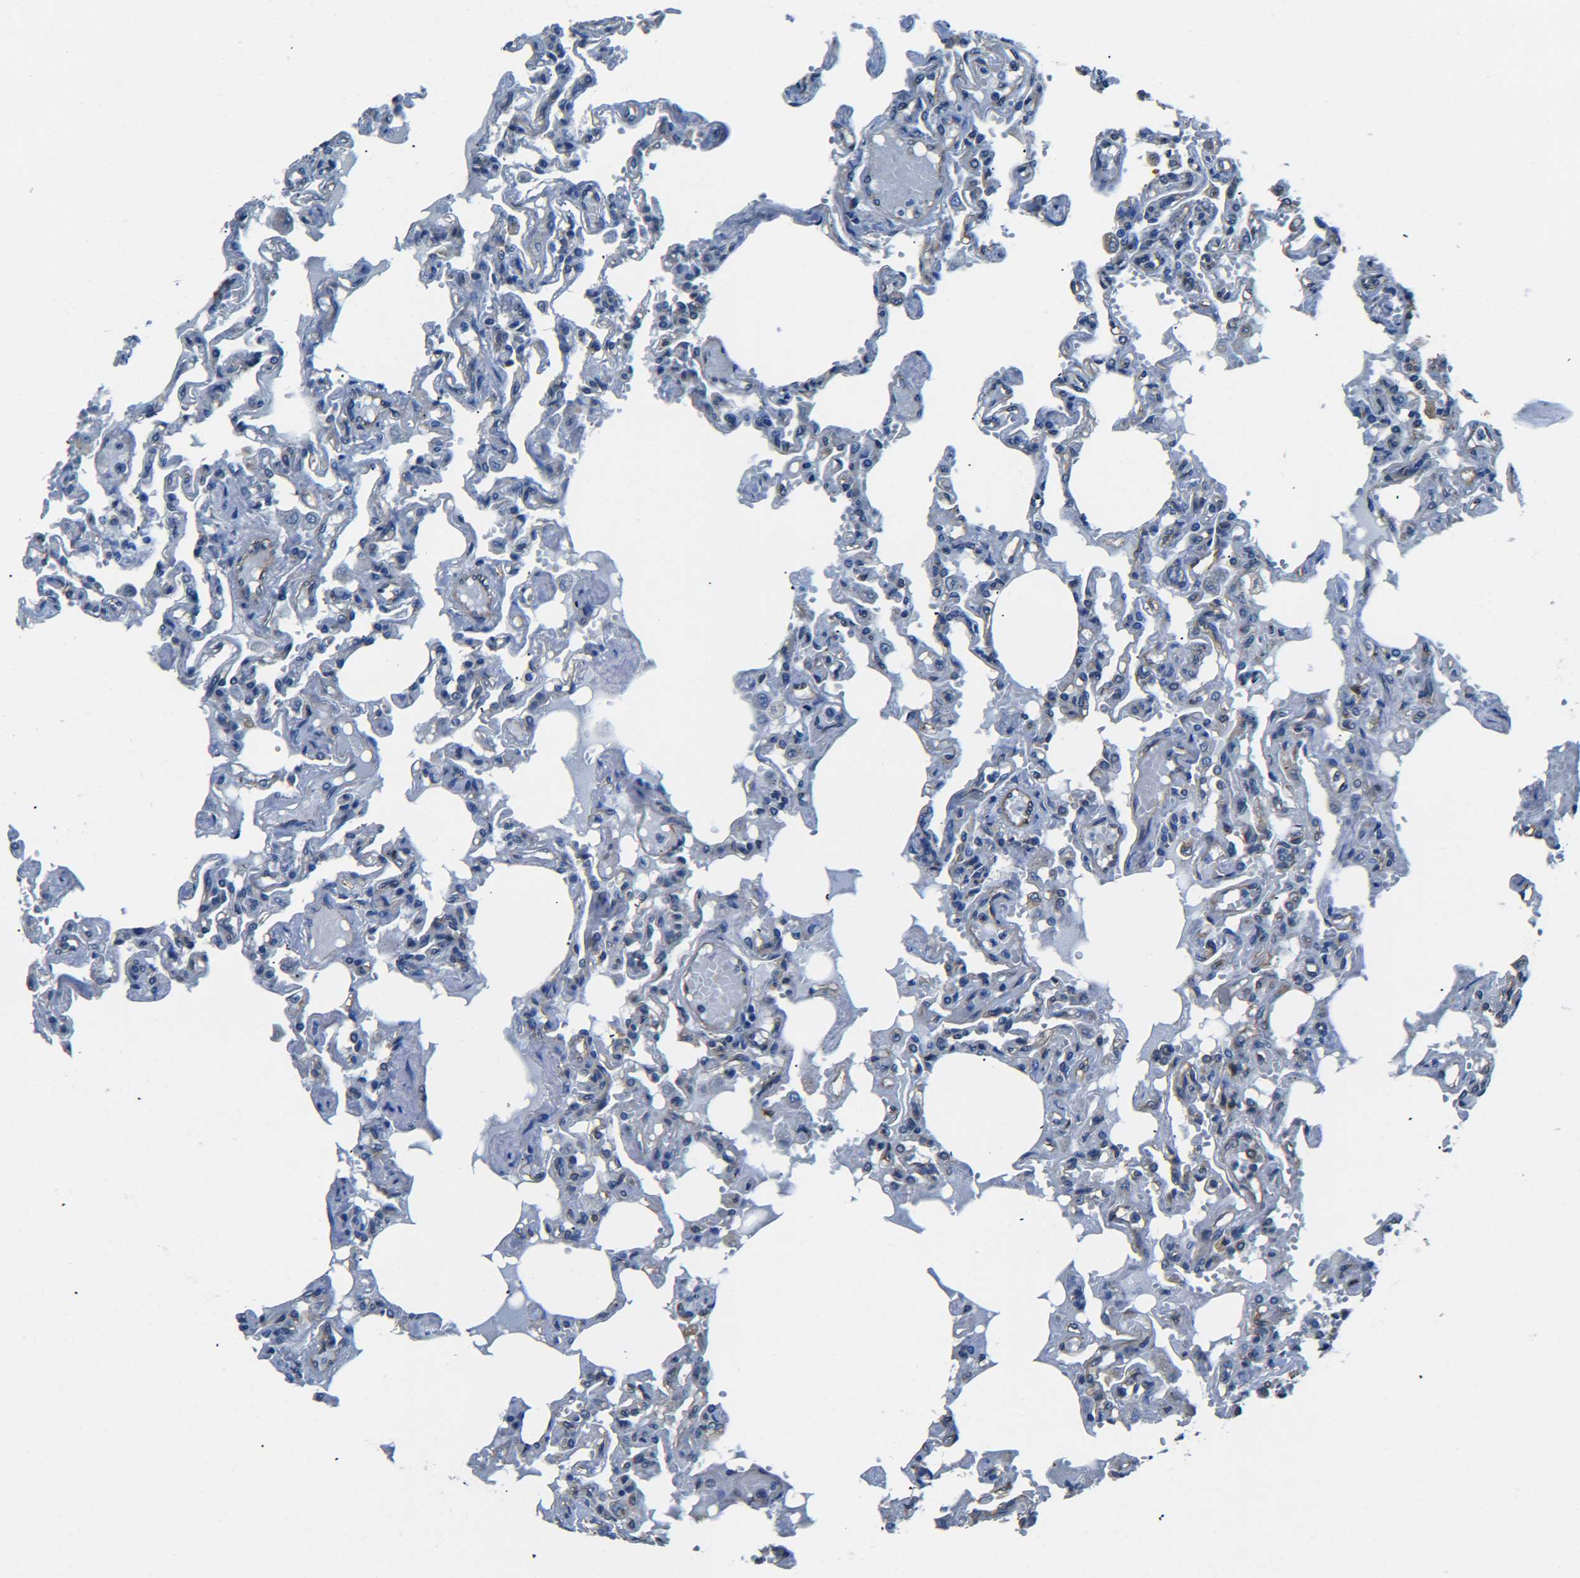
{"staining": {"intensity": "strong", "quantity": "25%-75%", "location": "cytoplasmic/membranous"}, "tissue": "lung", "cell_type": "Alveolar cells", "image_type": "normal", "snomed": [{"axis": "morphology", "description": "Normal tissue, NOS"}, {"axis": "topography", "description": "Lung"}], "caption": "Alveolar cells exhibit high levels of strong cytoplasmic/membranous positivity in about 25%-75% of cells in normal human lung.", "gene": "TUBB", "patient": {"sex": "male", "age": 21}}